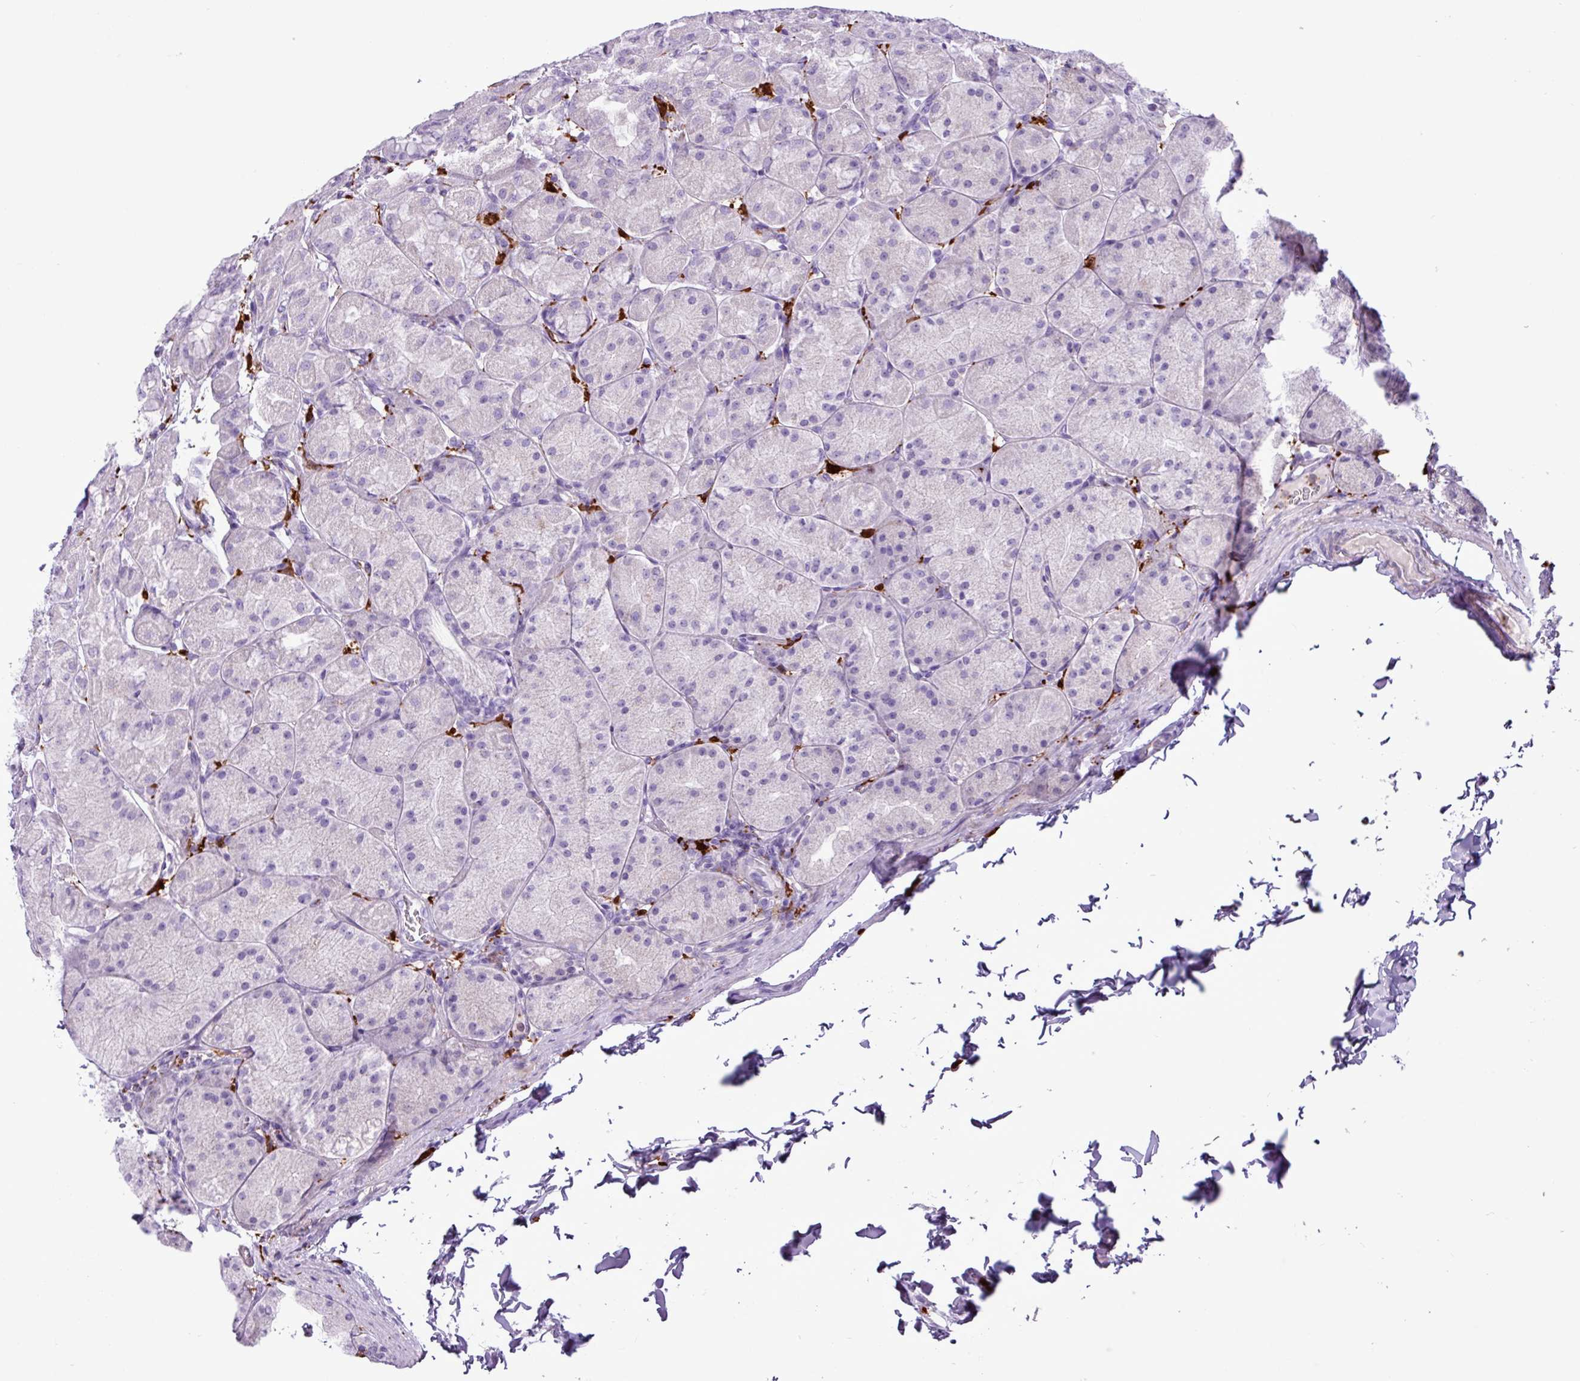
{"staining": {"intensity": "negative", "quantity": "none", "location": "none"}, "tissue": "stomach", "cell_type": "Glandular cells", "image_type": "normal", "snomed": [{"axis": "morphology", "description": "Normal tissue, NOS"}, {"axis": "topography", "description": "Stomach, upper"}], "caption": "This is a histopathology image of immunohistochemistry staining of normal stomach, which shows no staining in glandular cells.", "gene": "TMEM200C", "patient": {"sex": "female", "age": 56}}